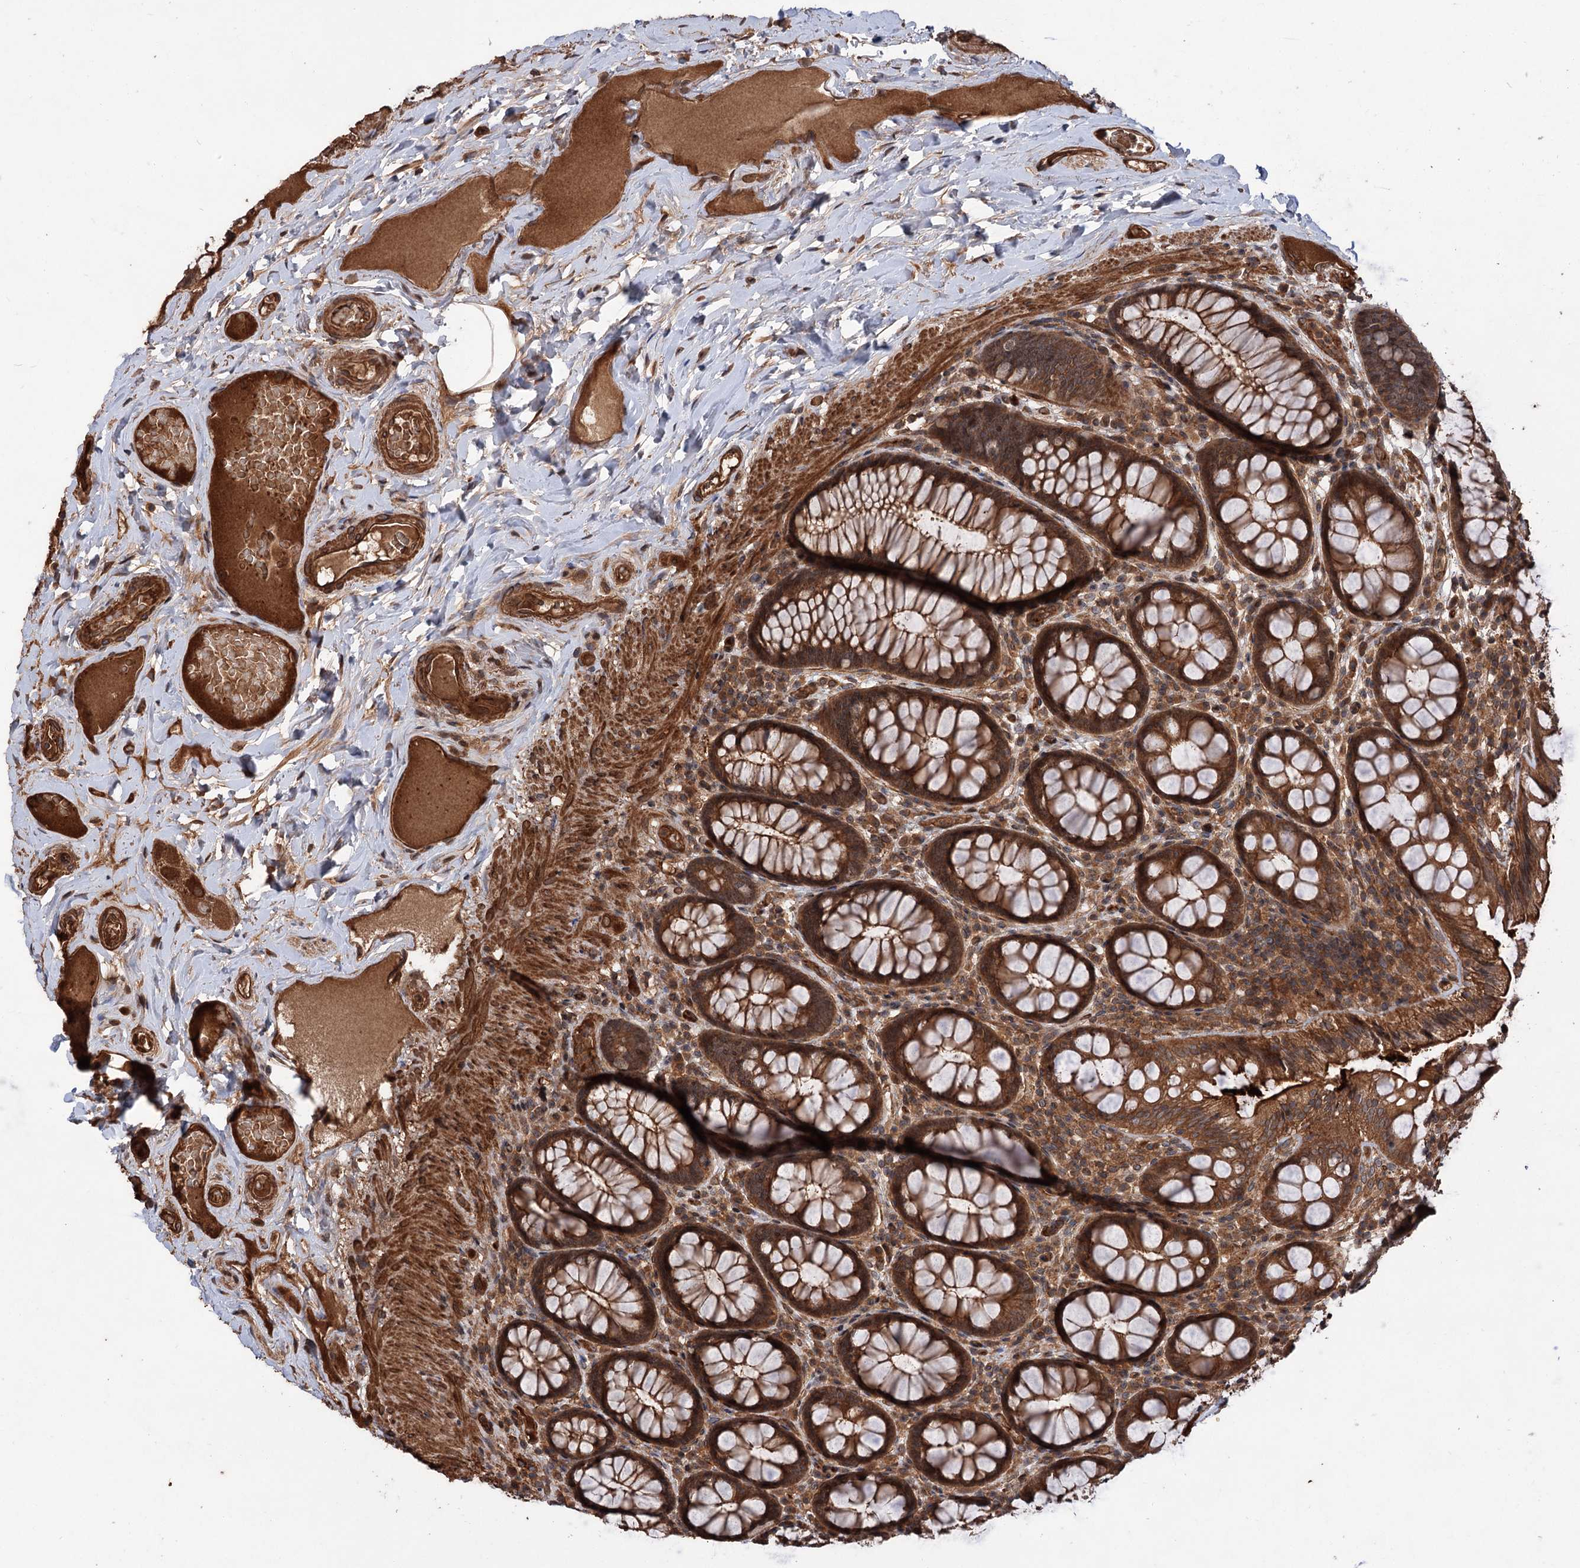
{"staining": {"intensity": "strong", "quantity": ">75%", "location": "cytoplasmic/membranous,nuclear"}, "tissue": "rectum", "cell_type": "Glandular cells", "image_type": "normal", "snomed": [{"axis": "morphology", "description": "Normal tissue, NOS"}, {"axis": "topography", "description": "Rectum"}], "caption": "Immunohistochemistry (IHC) photomicrograph of benign rectum stained for a protein (brown), which displays high levels of strong cytoplasmic/membranous,nuclear positivity in about >75% of glandular cells.", "gene": "ADK", "patient": {"sex": "male", "age": 83}}